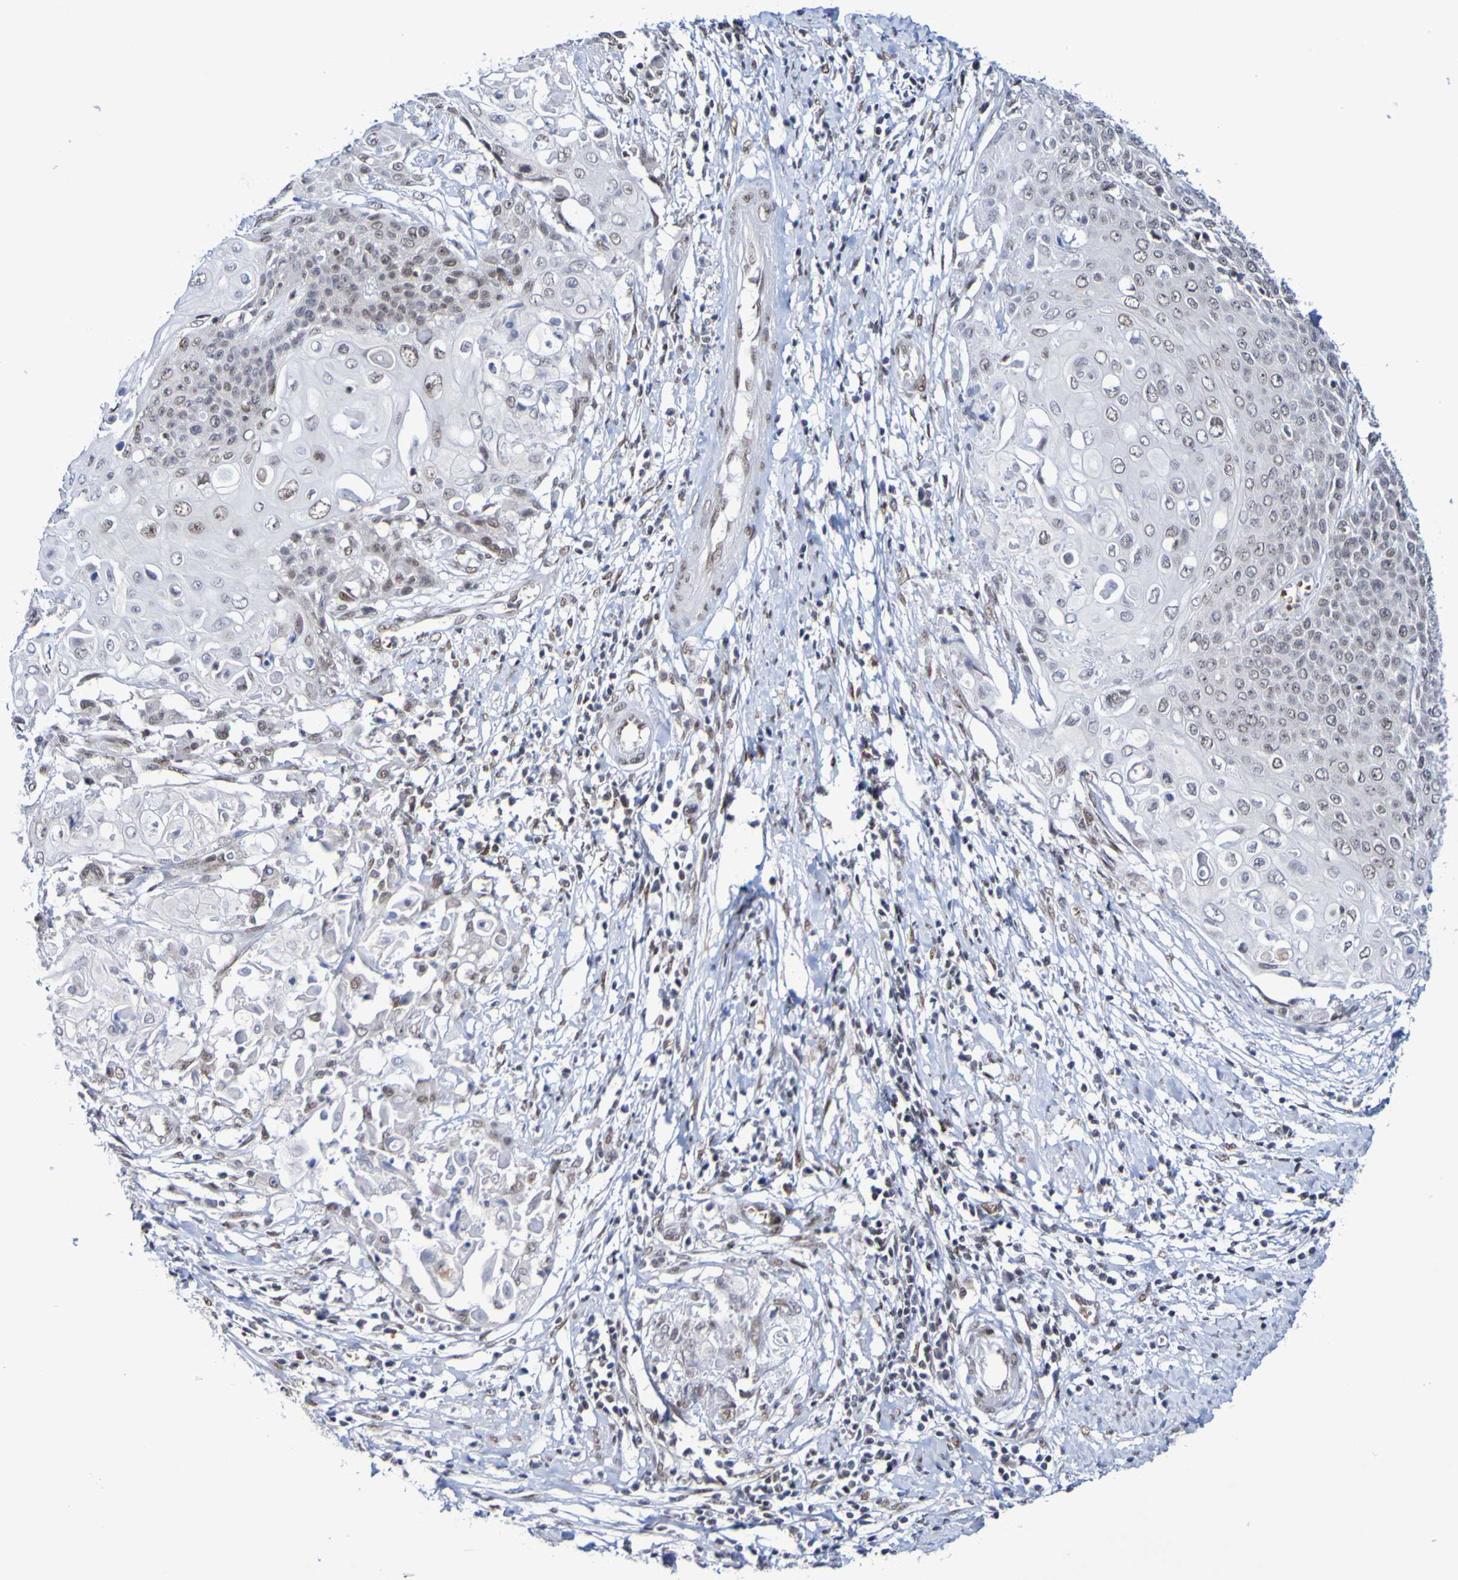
{"staining": {"intensity": "moderate", "quantity": "25%-75%", "location": "nuclear"}, "tissue": "cervical cancer", "cell_type": "Tumor cells", "image_type": "cancer", "snomed": [{"axis": "morphology", "description": "Squamous cell carcinoma, NOS"}, {"axis": "topography", "description": "Cervix"}], "caption": "Brown immunohistochemical staining in human cervical squamous cell carcinoma reveals moderate nuclear positivity in approximately 25%-75% of tumor cells.", "gene": "PCGF1", "patient": {"sex": "female", "age": 39}}